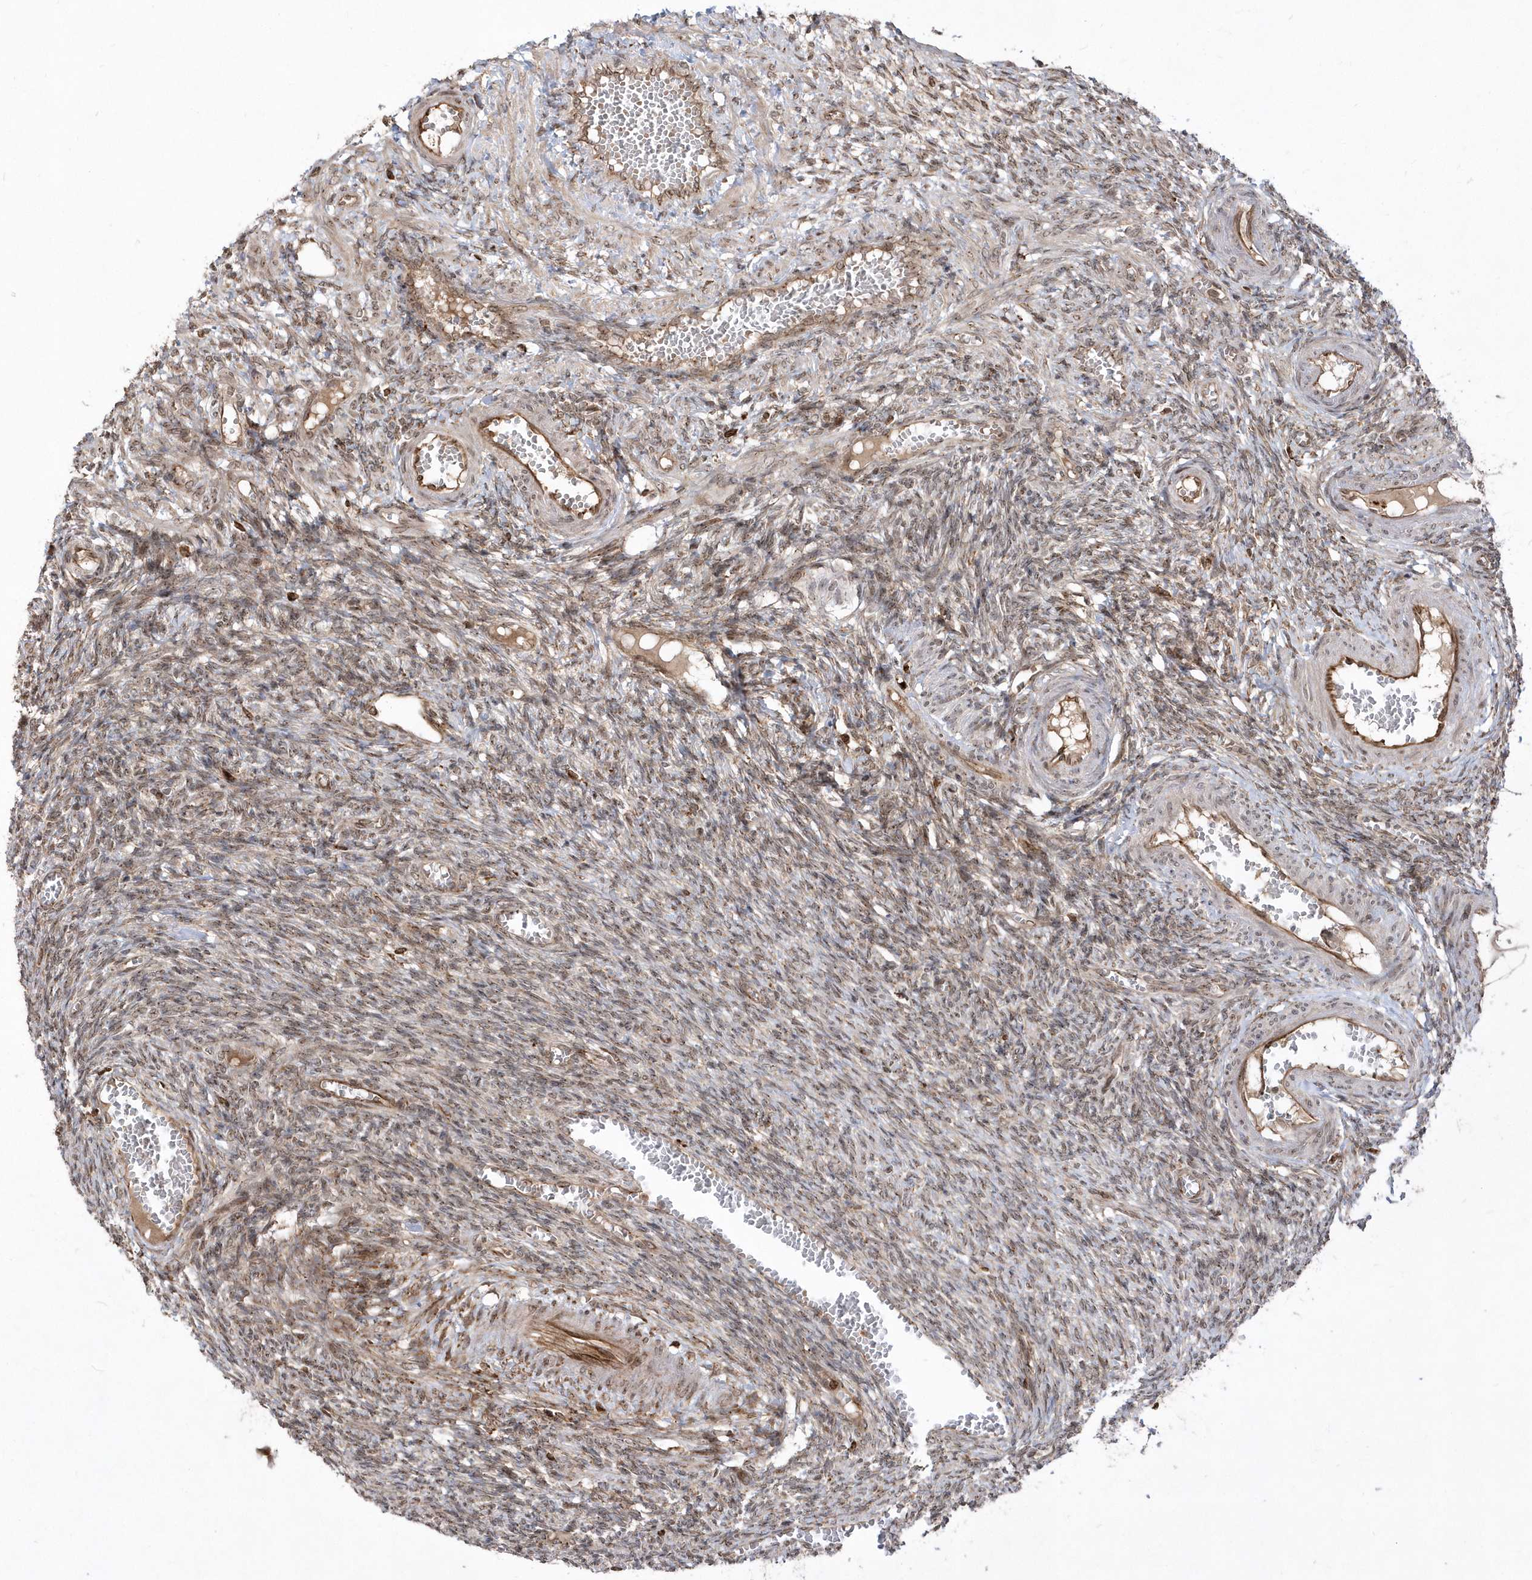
{"staining": {"intensity": "strong", "quantity": ">75%", "location": "cytoplasmic/membranous"}, "tissue": "ovary", "cell_type": "Follicle cells", "image_type": "normal", "snomed": [{"axis": "morphology", "description": "Normal tissue, NOS"}, {"axis": "topography", "description": "Ovary"}], "caption": "This histopathology image shows immunohistochemistry (IHC) staining of benign ovary, with high strong cytoplasmic/membranous staining in about >75% of follicle cells.", "gene": "EPC2", "patient": {"sex": "female", "age": 27}}